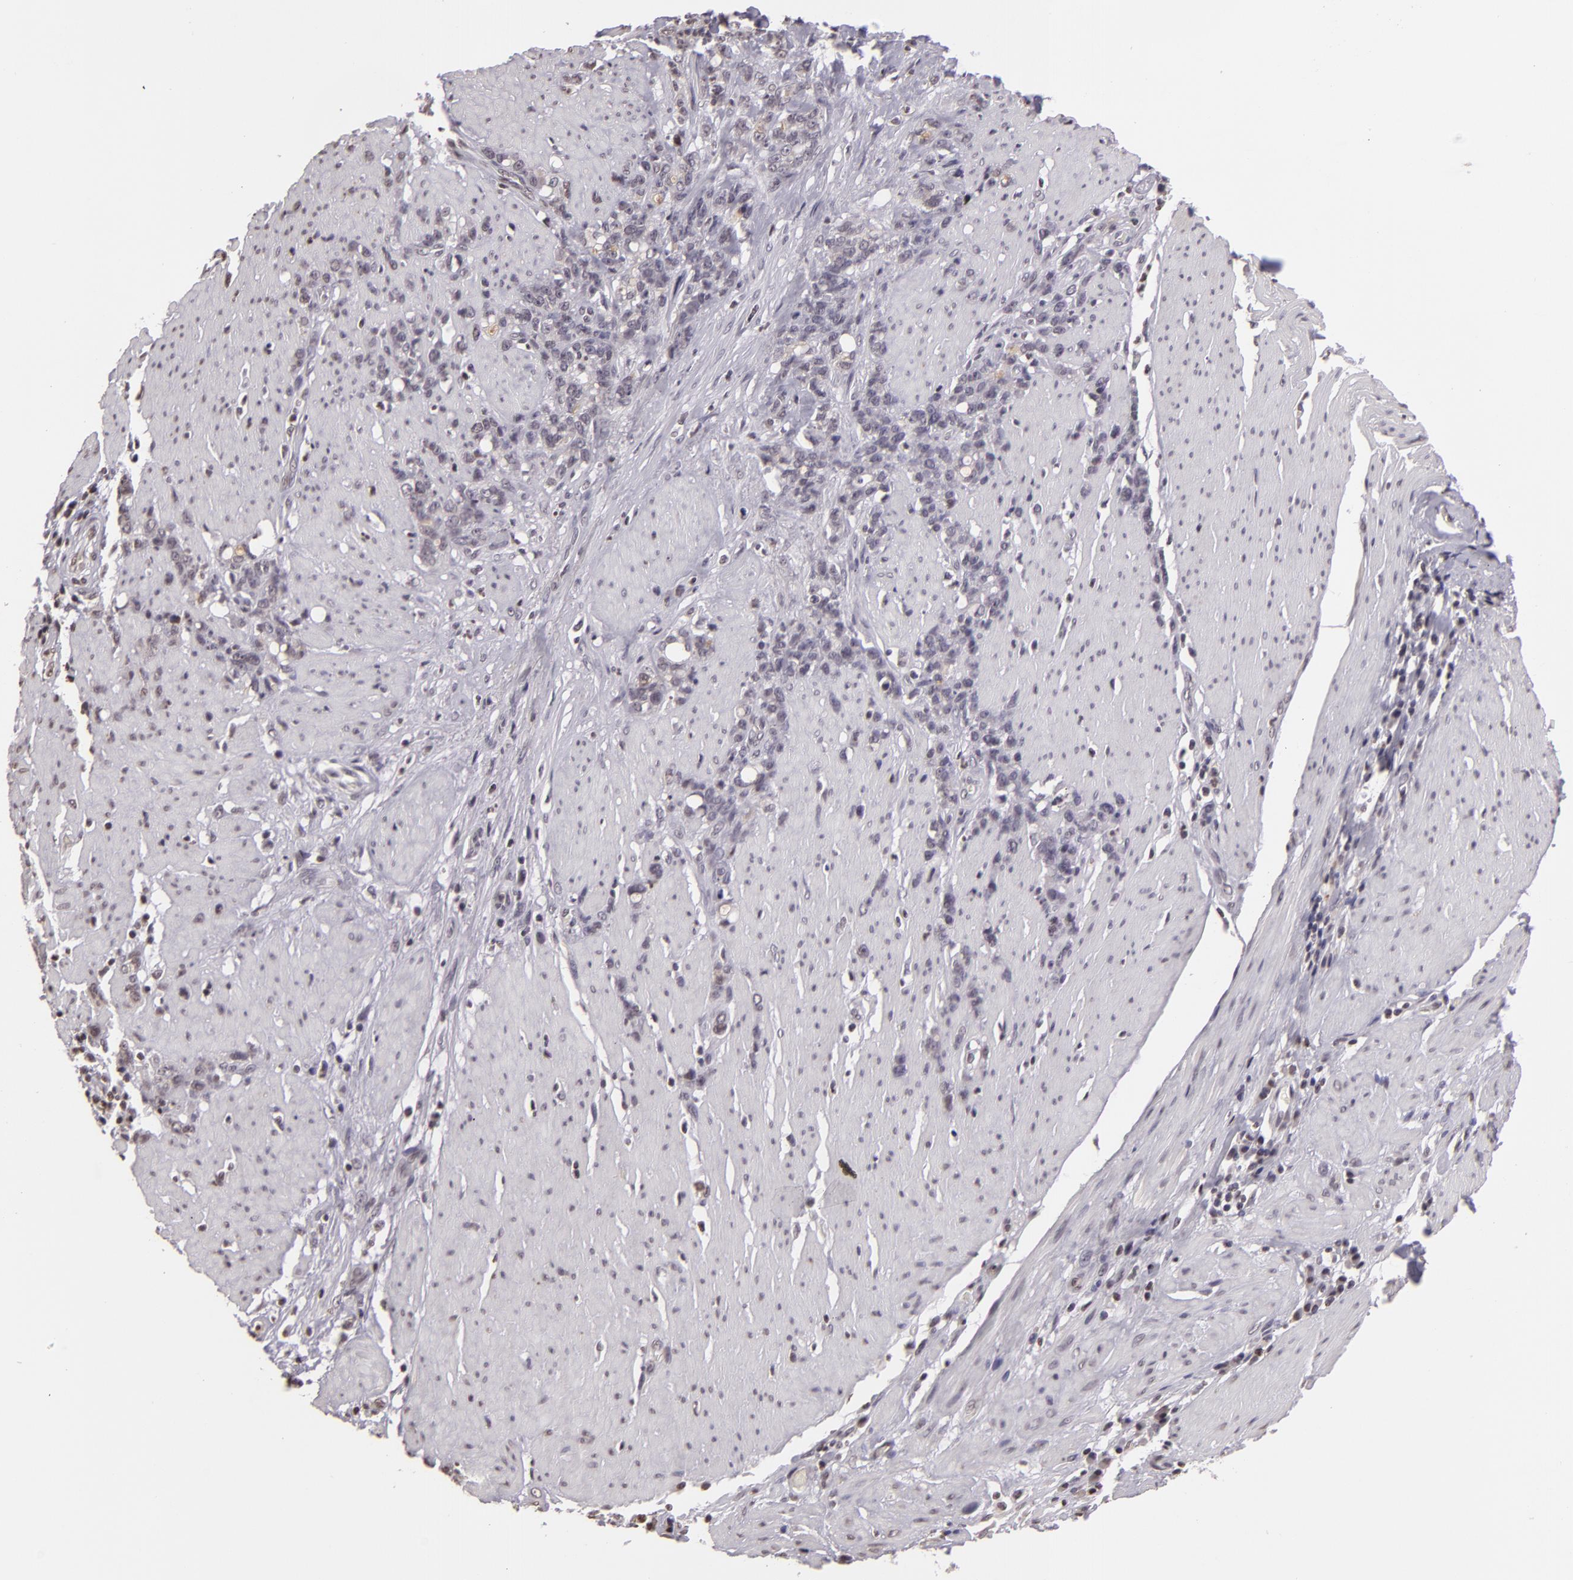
{"staining": {"intensity": "weak", "quantity": "<25%", "location": "cytoplasmic/membranous"}, "tissue": "stomach cancer", "cell_type": "Tumor cells", "image_type": "cancer", "snomed": [{"axis": "morphology", "description": "Adenocarcinoma, NOS"}, {"axis": "topography", "description": "Stomach, lower"}], "caption": "This is an immunohistochemistry (IHC) micrograph of human stomach cancer. There is no staining in tumor cells.", "gene": "MUC1", "patient": {"sex": "male", "age": 88}}